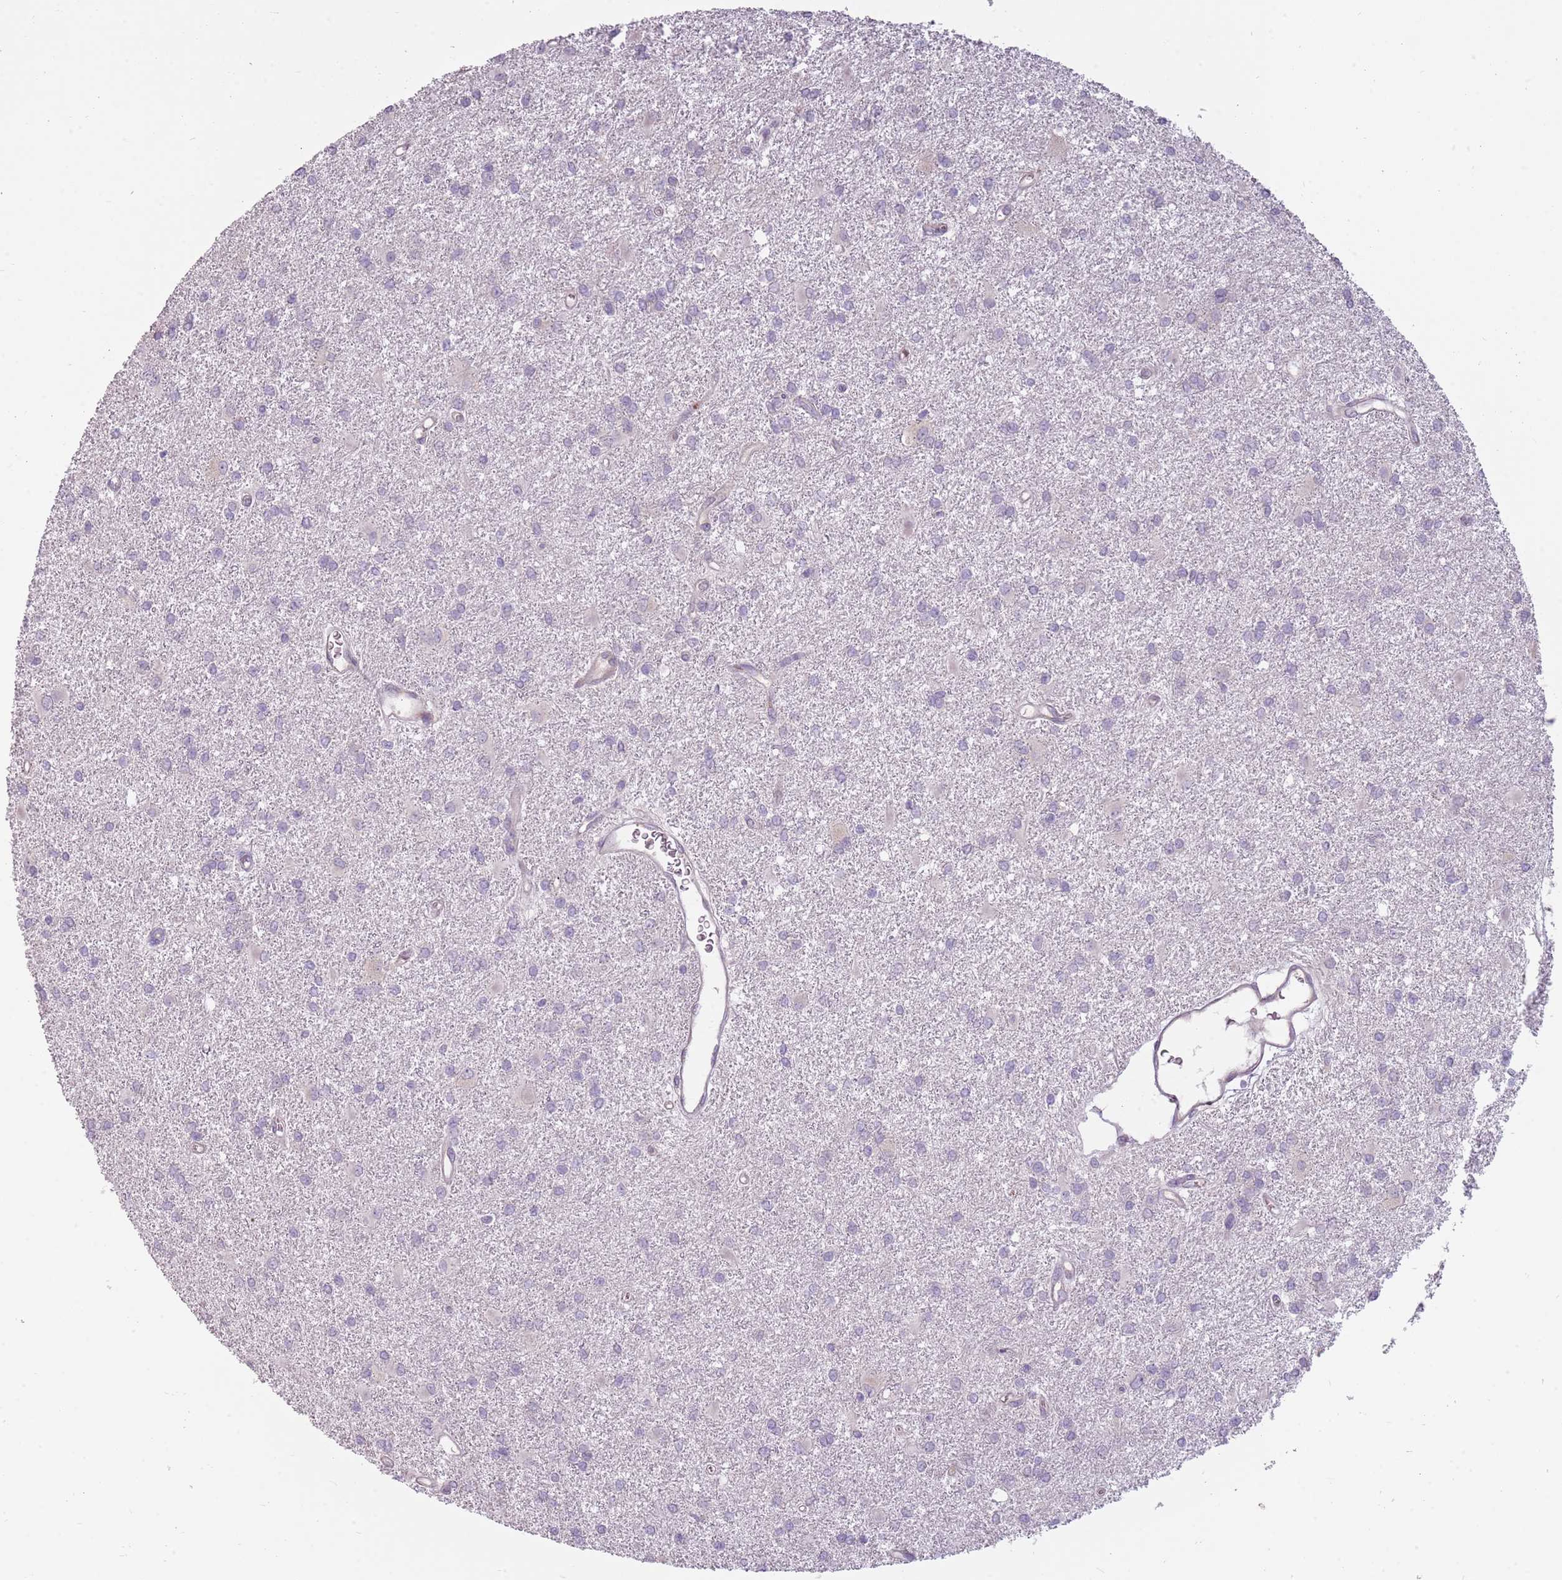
{"staining": {"intensity": "negative", "quantity": "none", "location": "none"}, "tissue": "glioma", "cell_type": "Tumor cells", "image_type": "cancer", "snomed": [{"axis": "morphology", "description": "Glioma, malignant, High grade"}, {"axis": "topography", "description": "Brain"}], "caption": "Tumor cells are negative for protein expression in human malignant high-grade glioma.", "gene": "HSPA14", "patient": {"sex": "female", "age": 50}}